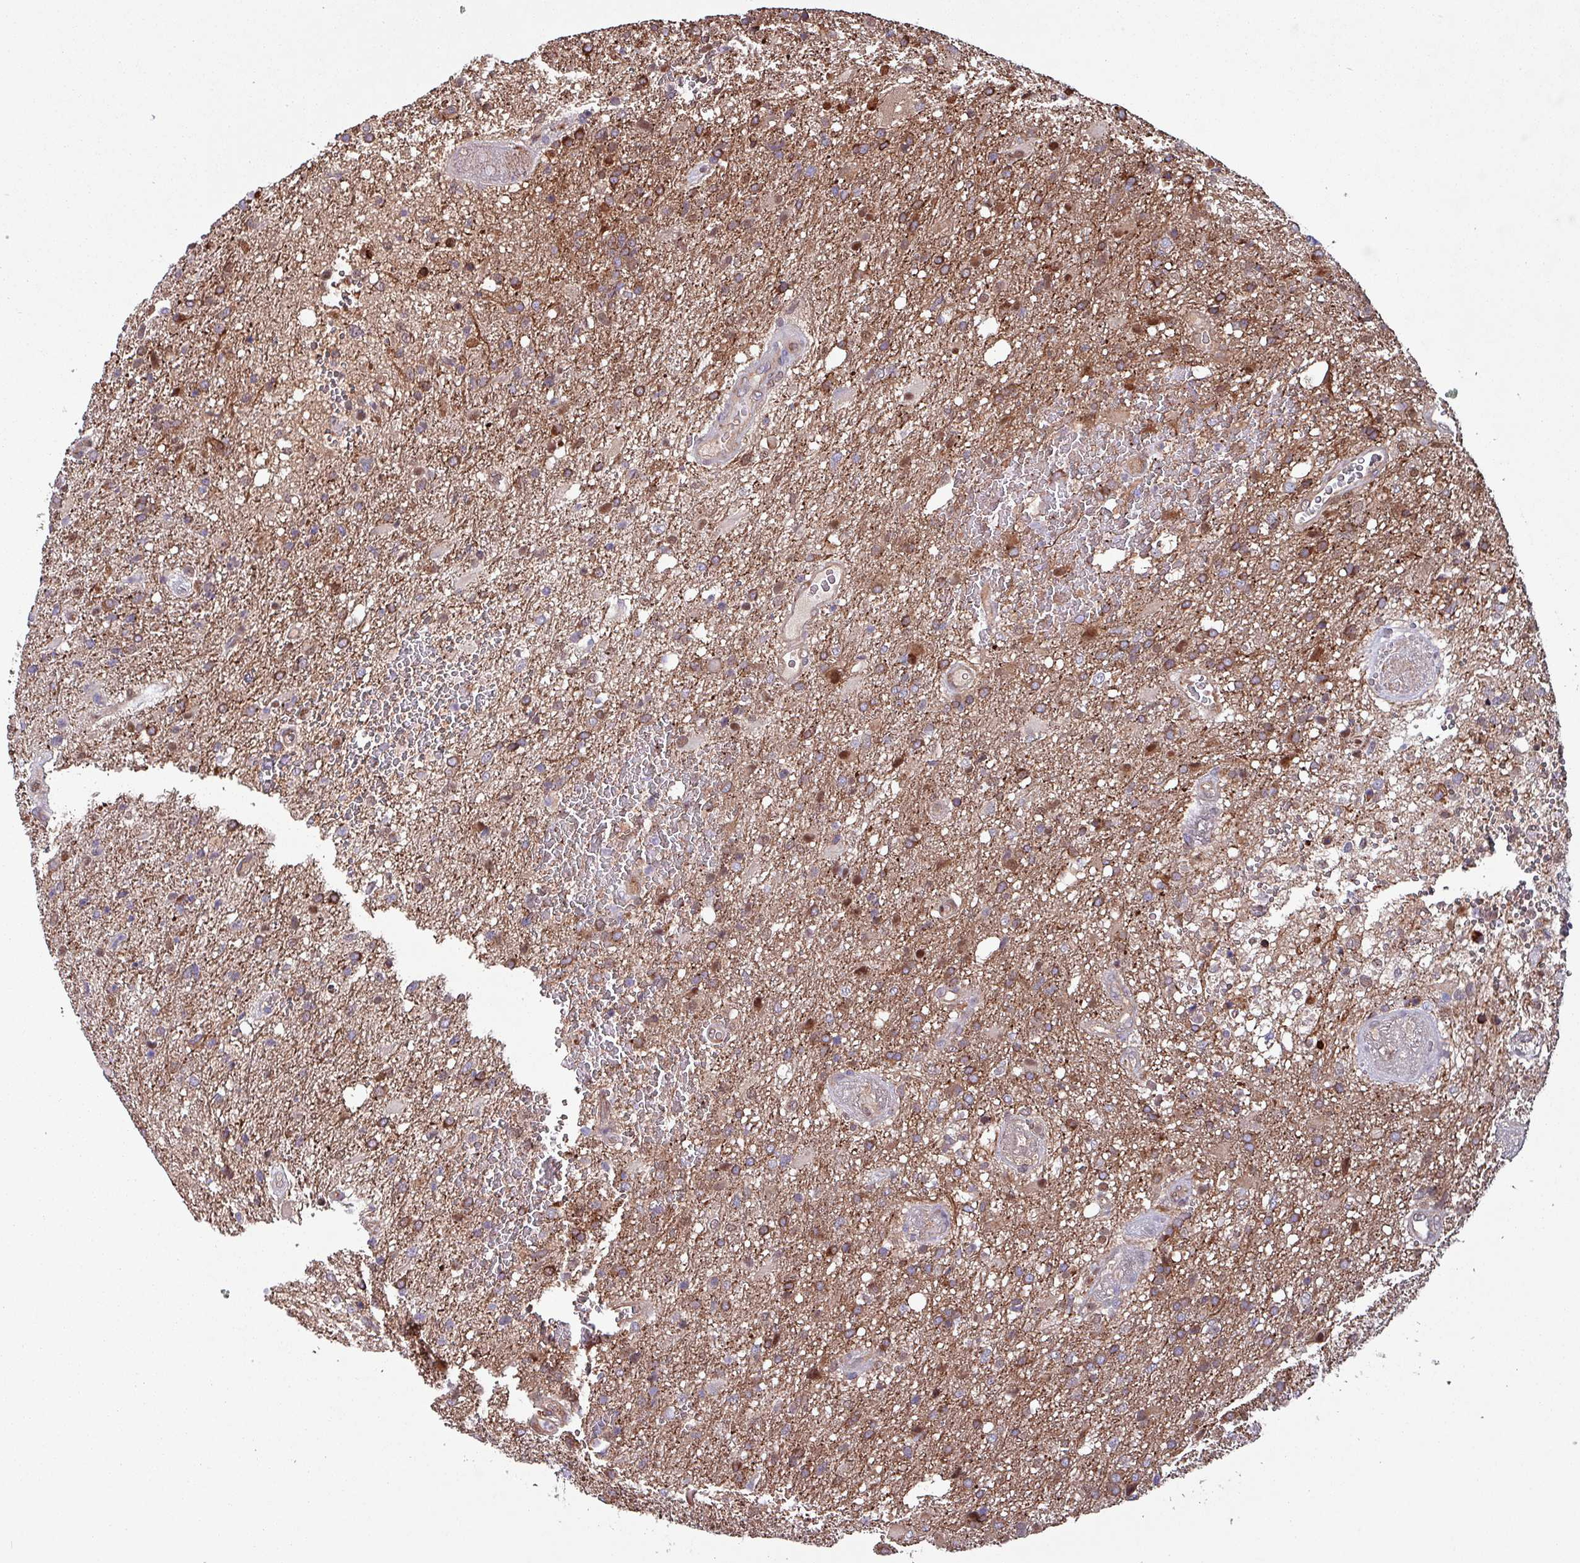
{"staining": {"intensity": "moderate", "quantity": ">75%", "location": "cytoplasmic/membranous"}, "tissue": "glioma", "cell_type": "Tumor cells", "image_type": "cancer", "snomed": [{"axis": "morphology", "description": "Glioma, malignant, High grade"}, {"axis": "topography", "description": "Brain"}], "caption": "Human high-grade glioma (malignant) stained with a brown dye demonstrates moderate cytoplasmic/membranous positive expression in about >75% of tumor cells.", "gene": "PSMB8", "patient": {"sex": "female", "age": 74}}